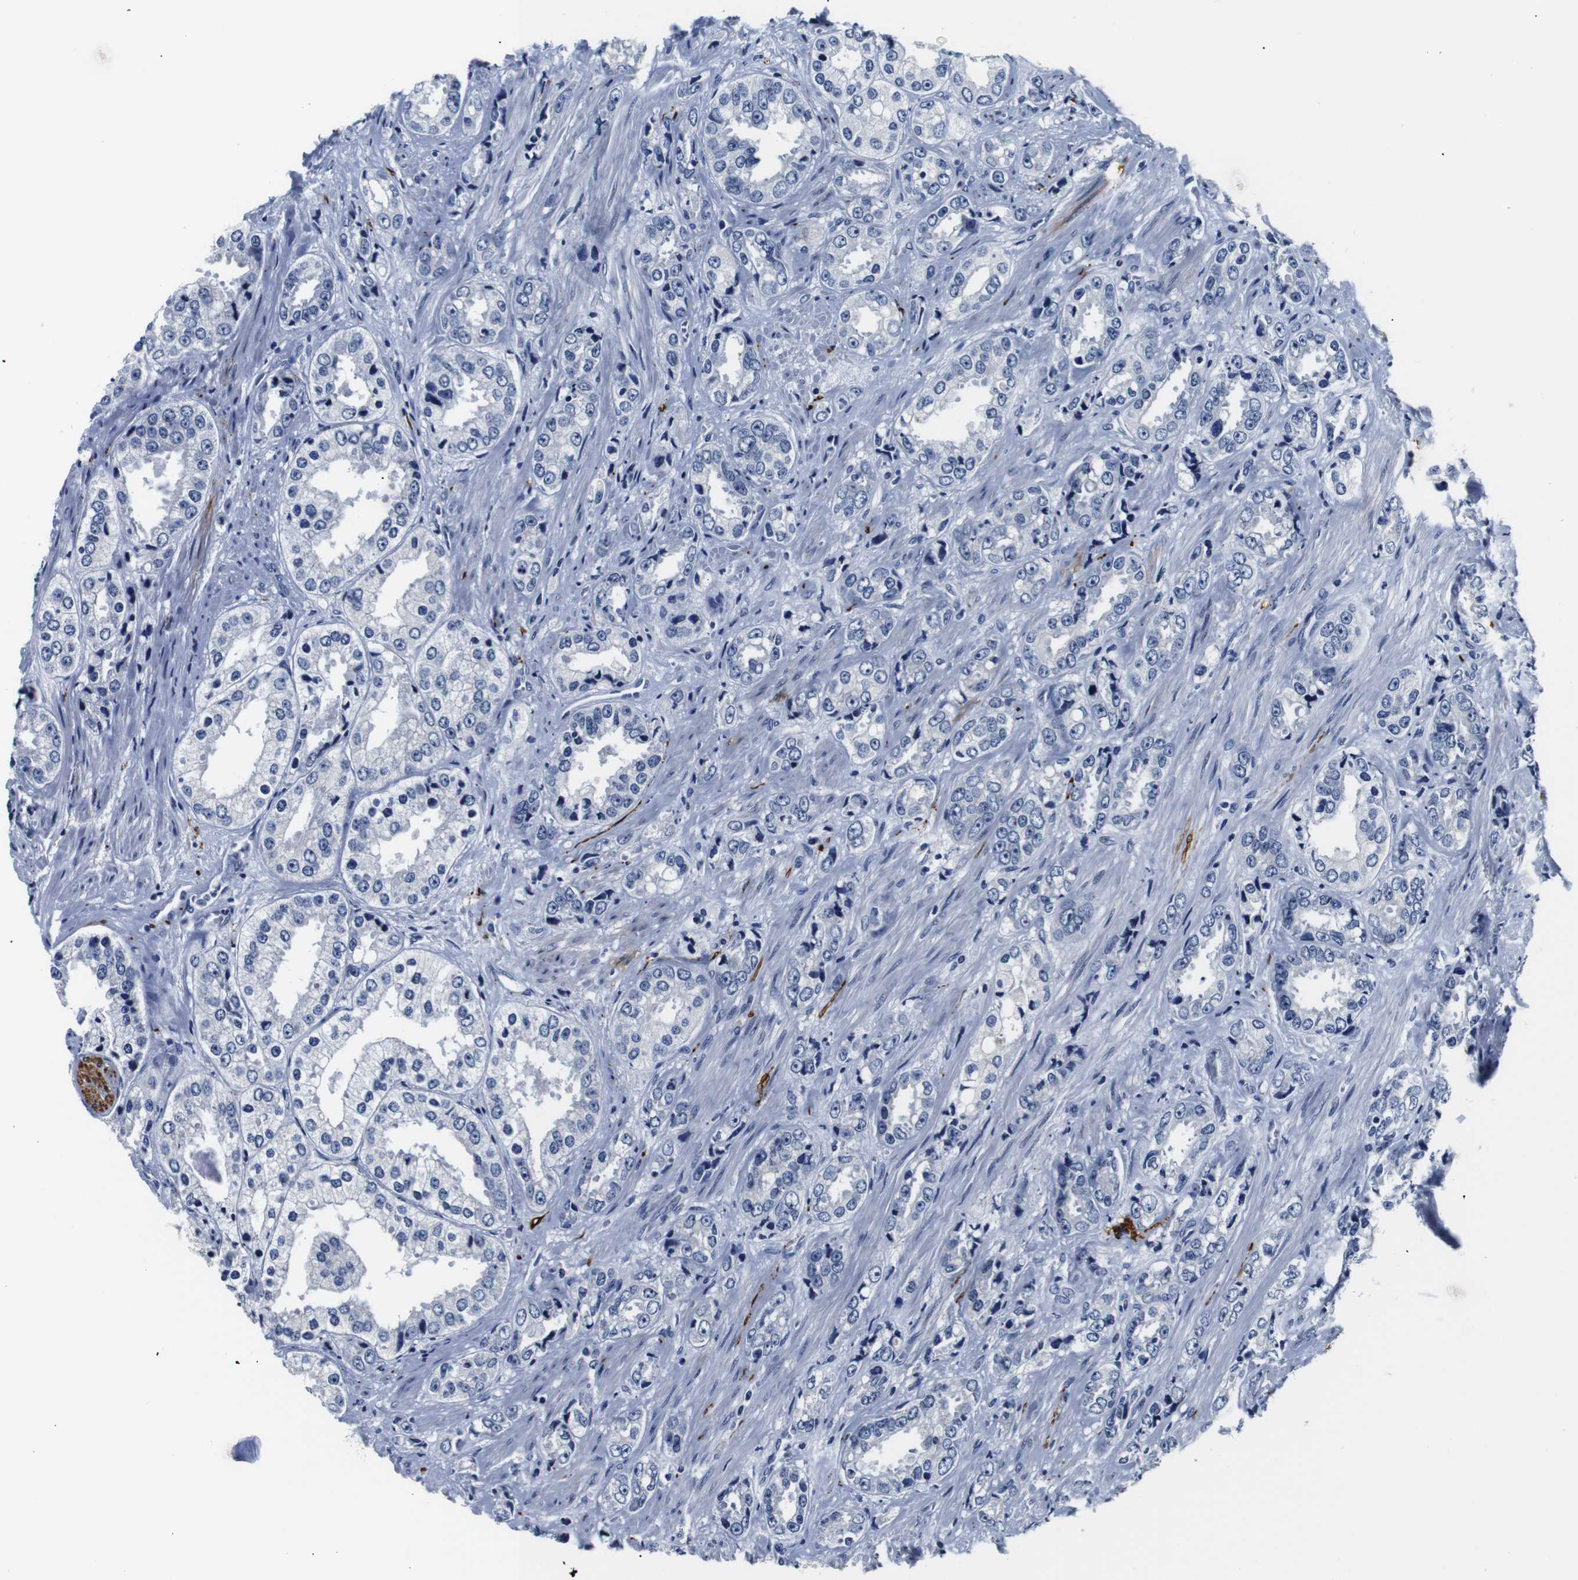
{"staining": {"intensity": "negative", "quantity": "none", "location": "none"}, "tissue": "prostate cancer", "cell_type": "Tumor cells", "image_type": "cancer", "snomed": [{"axis": "morphology", "description": "Adenocarcinoma, High grade"}, {"axis": "topography", "description": "Prostate"}], "caption": "High-grade adenocarcinoma (prostate) was stained to show a protein in brown. There is no significant positivity in tumor cells.", "gene": "GAP43", "patient": {"sex": "male", "age": 61}}